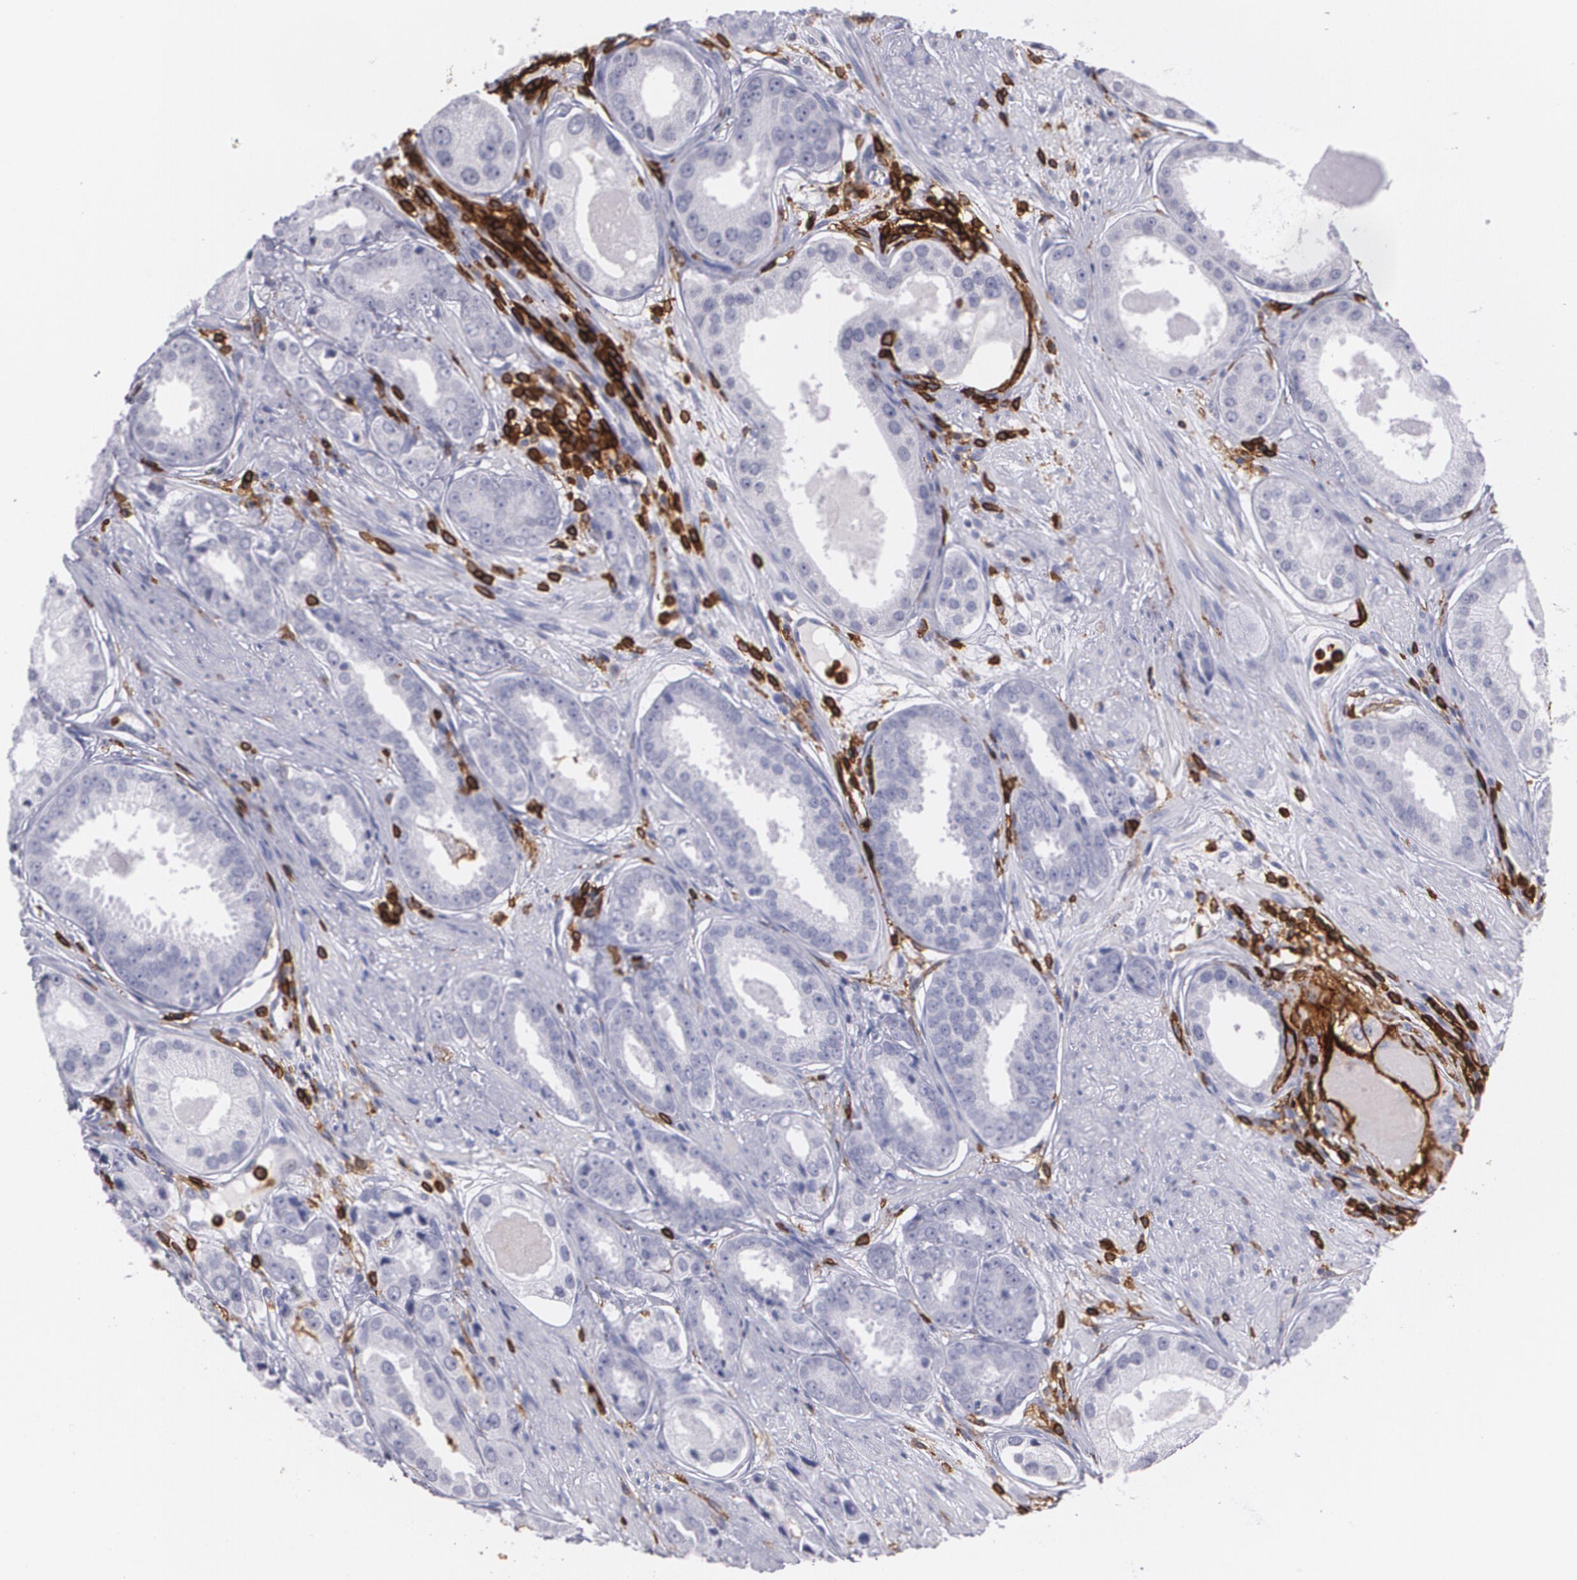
{"staining": {"intensity": "negative", "quantity": "none", "location": "none"}, "tissue": "prostate cancer", "cell_type": "Tumor cells", "image_type": "cancer", "snomed": [{"axis": "morphology", "description": "Adenocarcinoma, Medium grade"}, {"axis": "topography", "description": "Prostate"}], "caption": "Immunohistochemistry (IHC) of prostate cancer displays no expression in tumor cells. (IHC, brightfield microscopy, high magnification).", "gene": "PTPRC", "patient": {"sex": "male", "age": 53}}